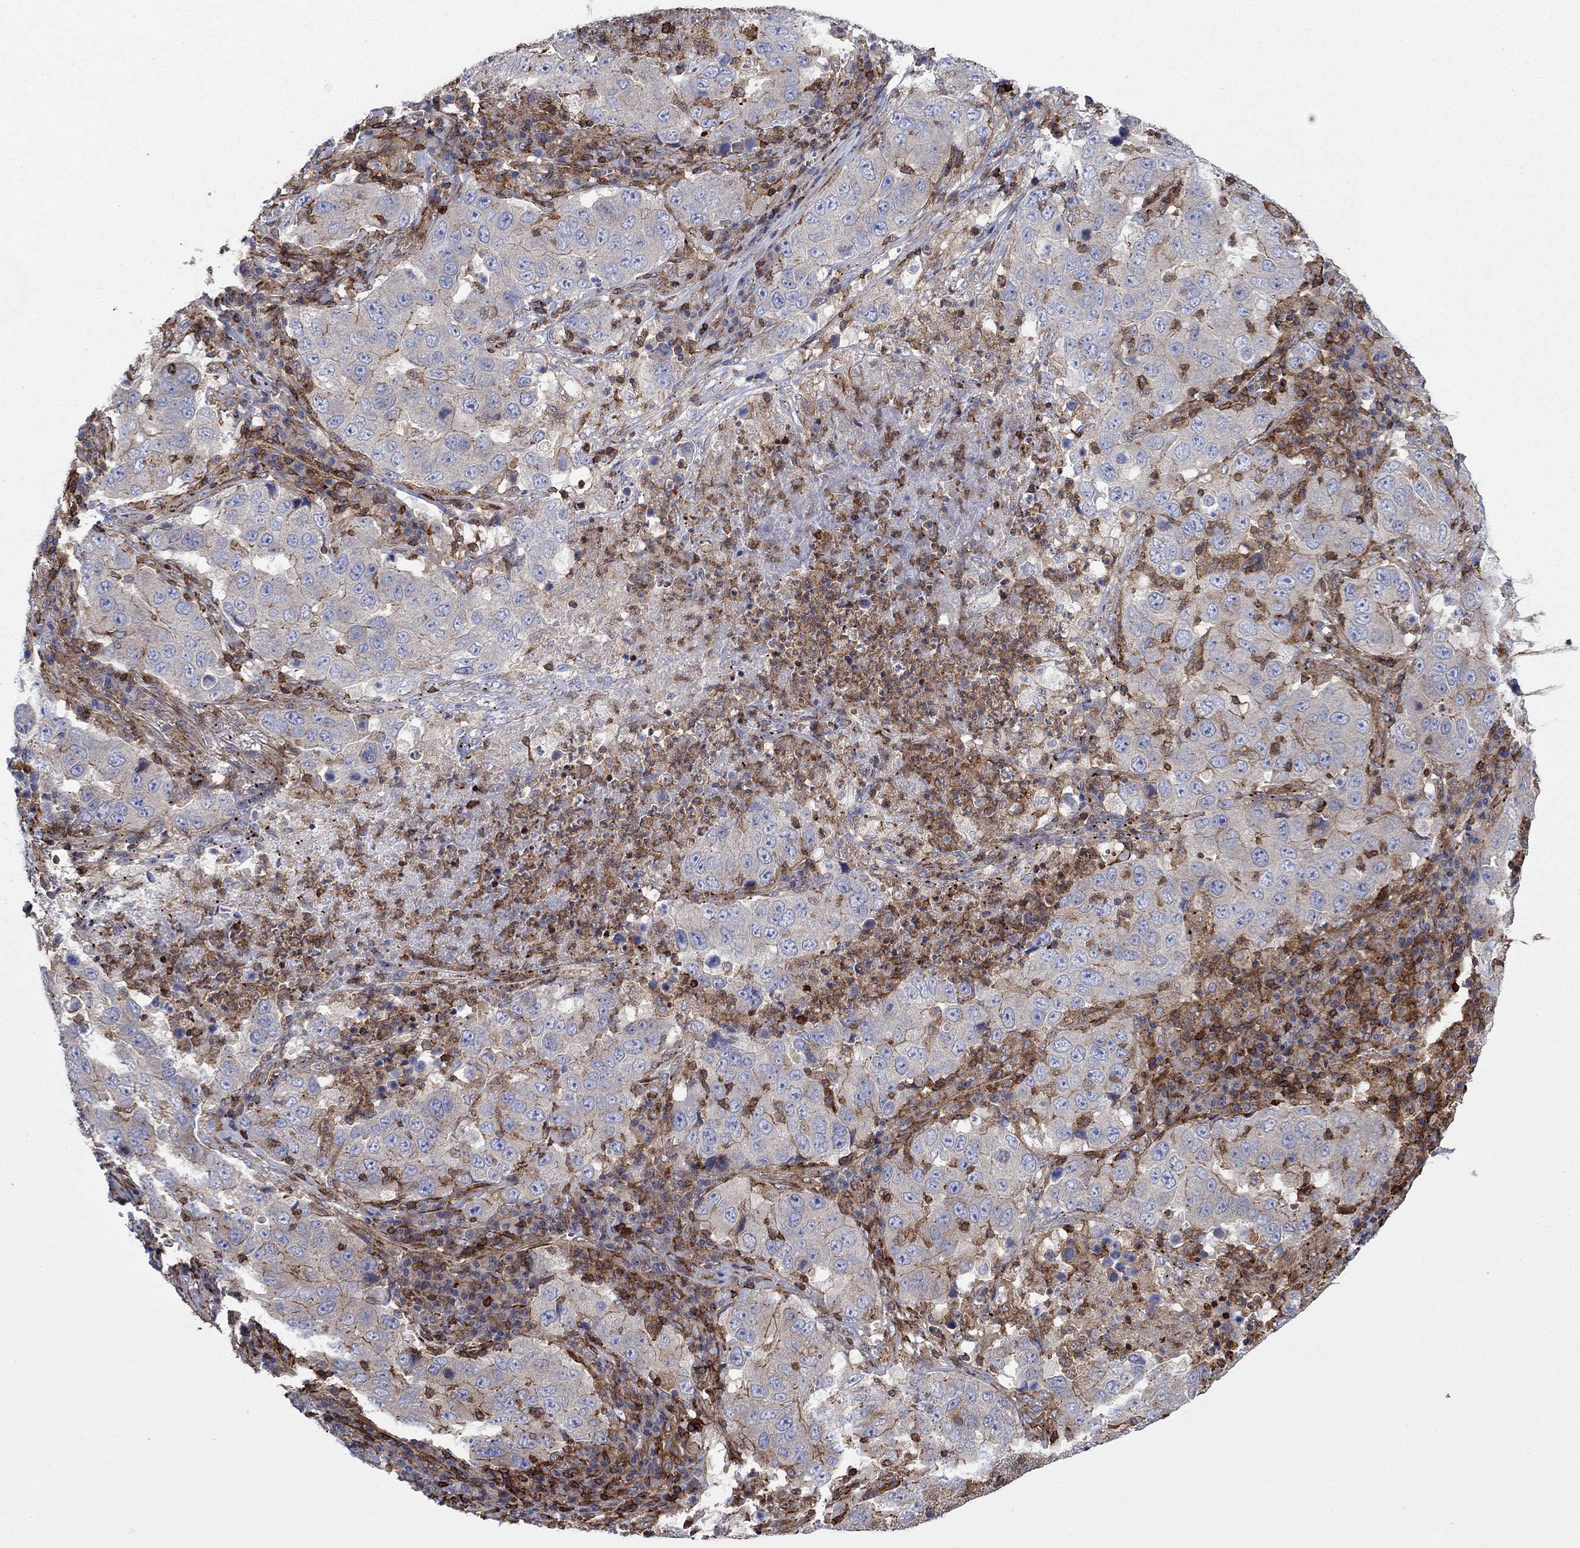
{"staining": {"intensity": "moderate", "quantity": "<25%", "location": "cytoplasmic/membranous"}, "tissue": "lung cancer", "cell_type": "Tumor cells", "image_type": "cancer", "snomed": [{"axis": "morphology", "description": "Adenocarcinoma, NOS"}, {"axis": "topography", "description": "Lung"}], "caption": "Adenocarcinoma (lung) was stained to show a protein in brown. There is low levels of moderate cytoplasmic/membranous positivity in approximately <25% of tumor cells.", "gene": "PAG1", "patient": {"sex": "male", "age": 73}}